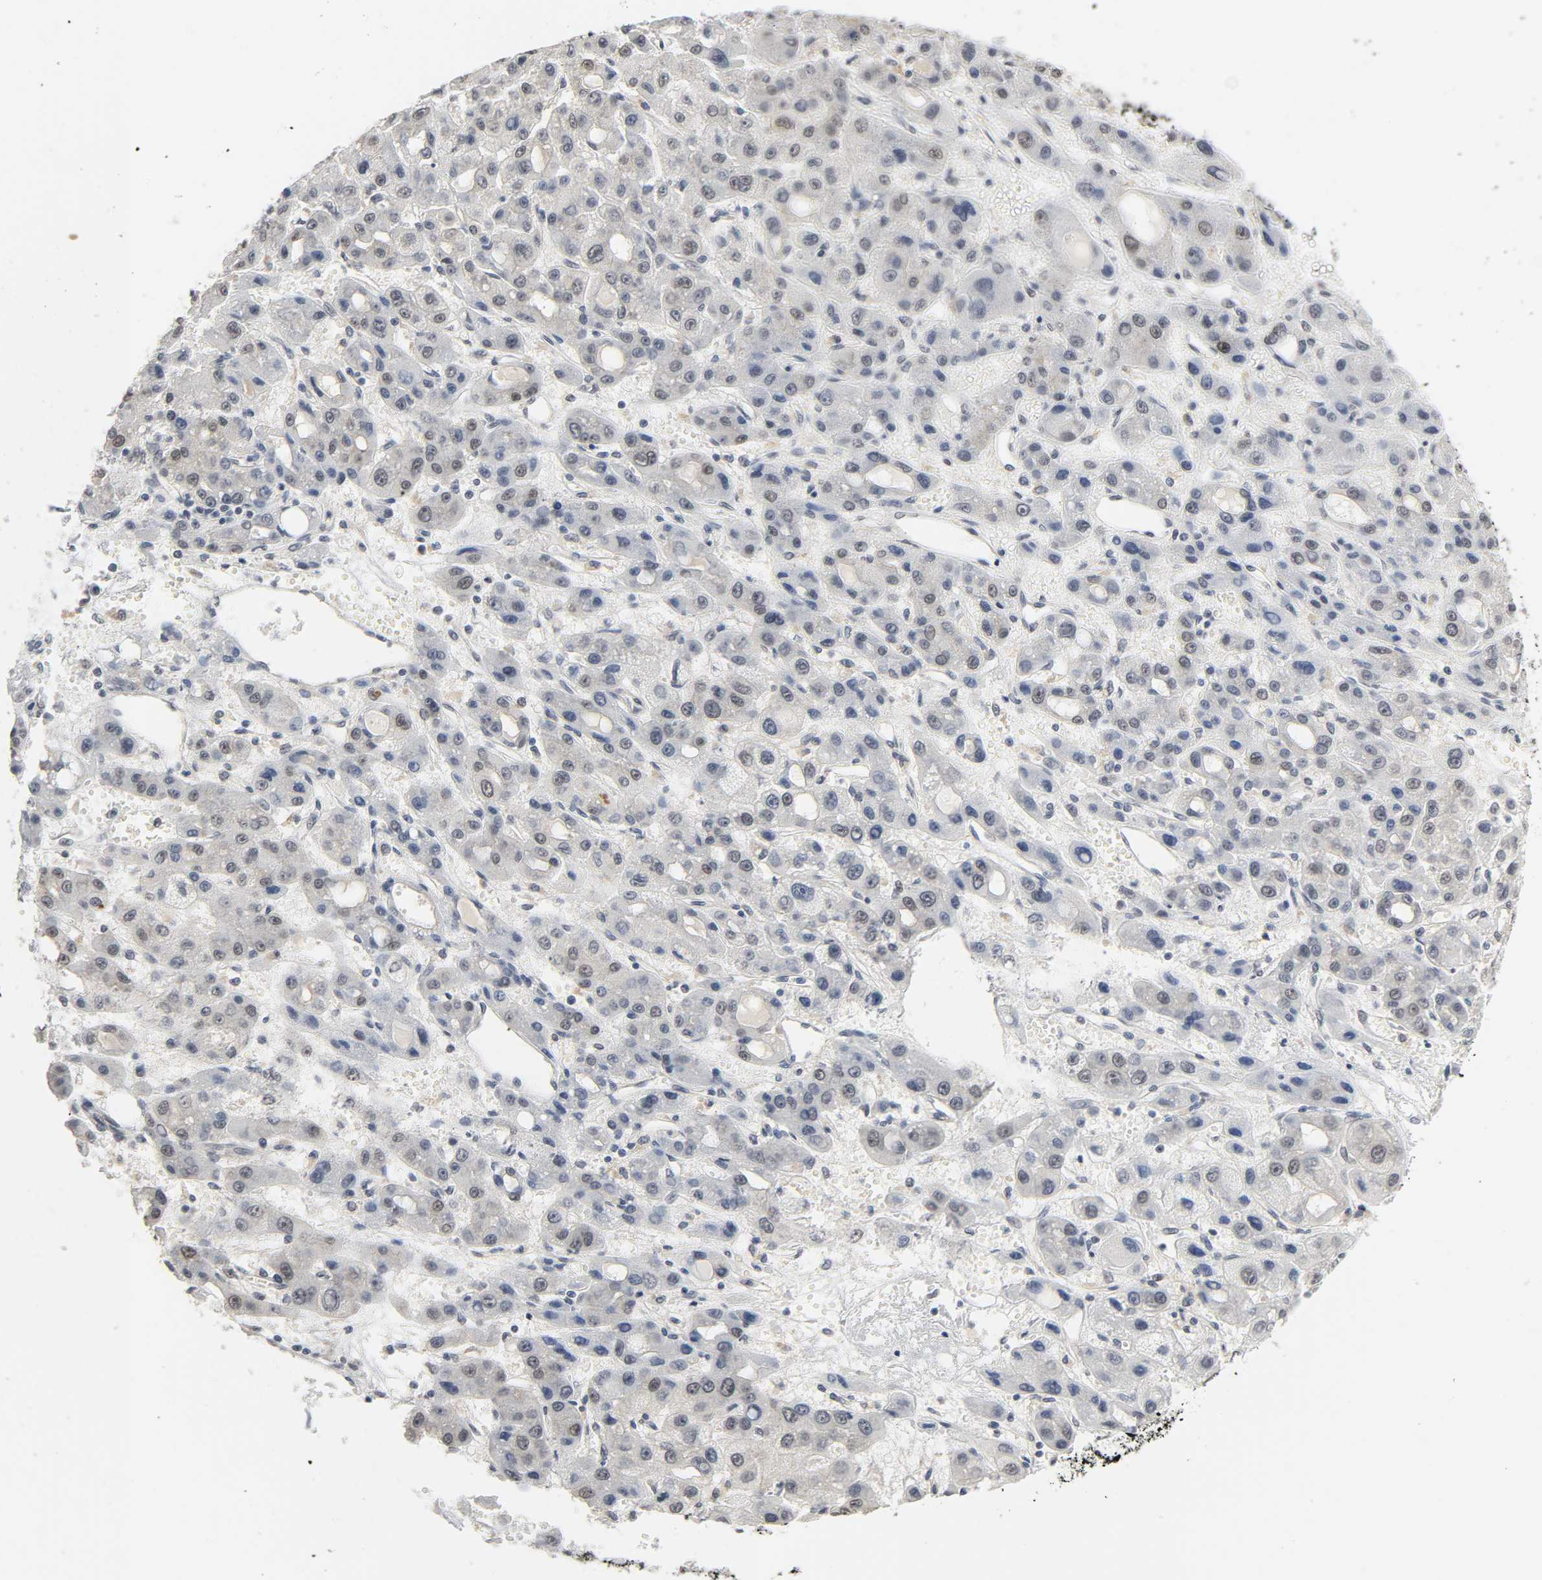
{"staining": {"intensity": "negative", "quantity": "none", "location": "none"}, "tissue": "liver cancer", "cell_type": "Tumor cells", "image_type": "cancer", "snomed": [{"axis": "morphology", "description": "Carcinoma, Hepatocellular, NOS"}, {"axis": "topography", "description": "Liver"}], "caption": "Immunohistochemistry (IHC) histopathology image of neoplastic tissue: liver cancer (hepatocellular carcinoma) stained with DAB displays no significant protein positivity in tumor cells.", "gene": "ACSS2", "patient": {"sex": "male", "age": 55}}